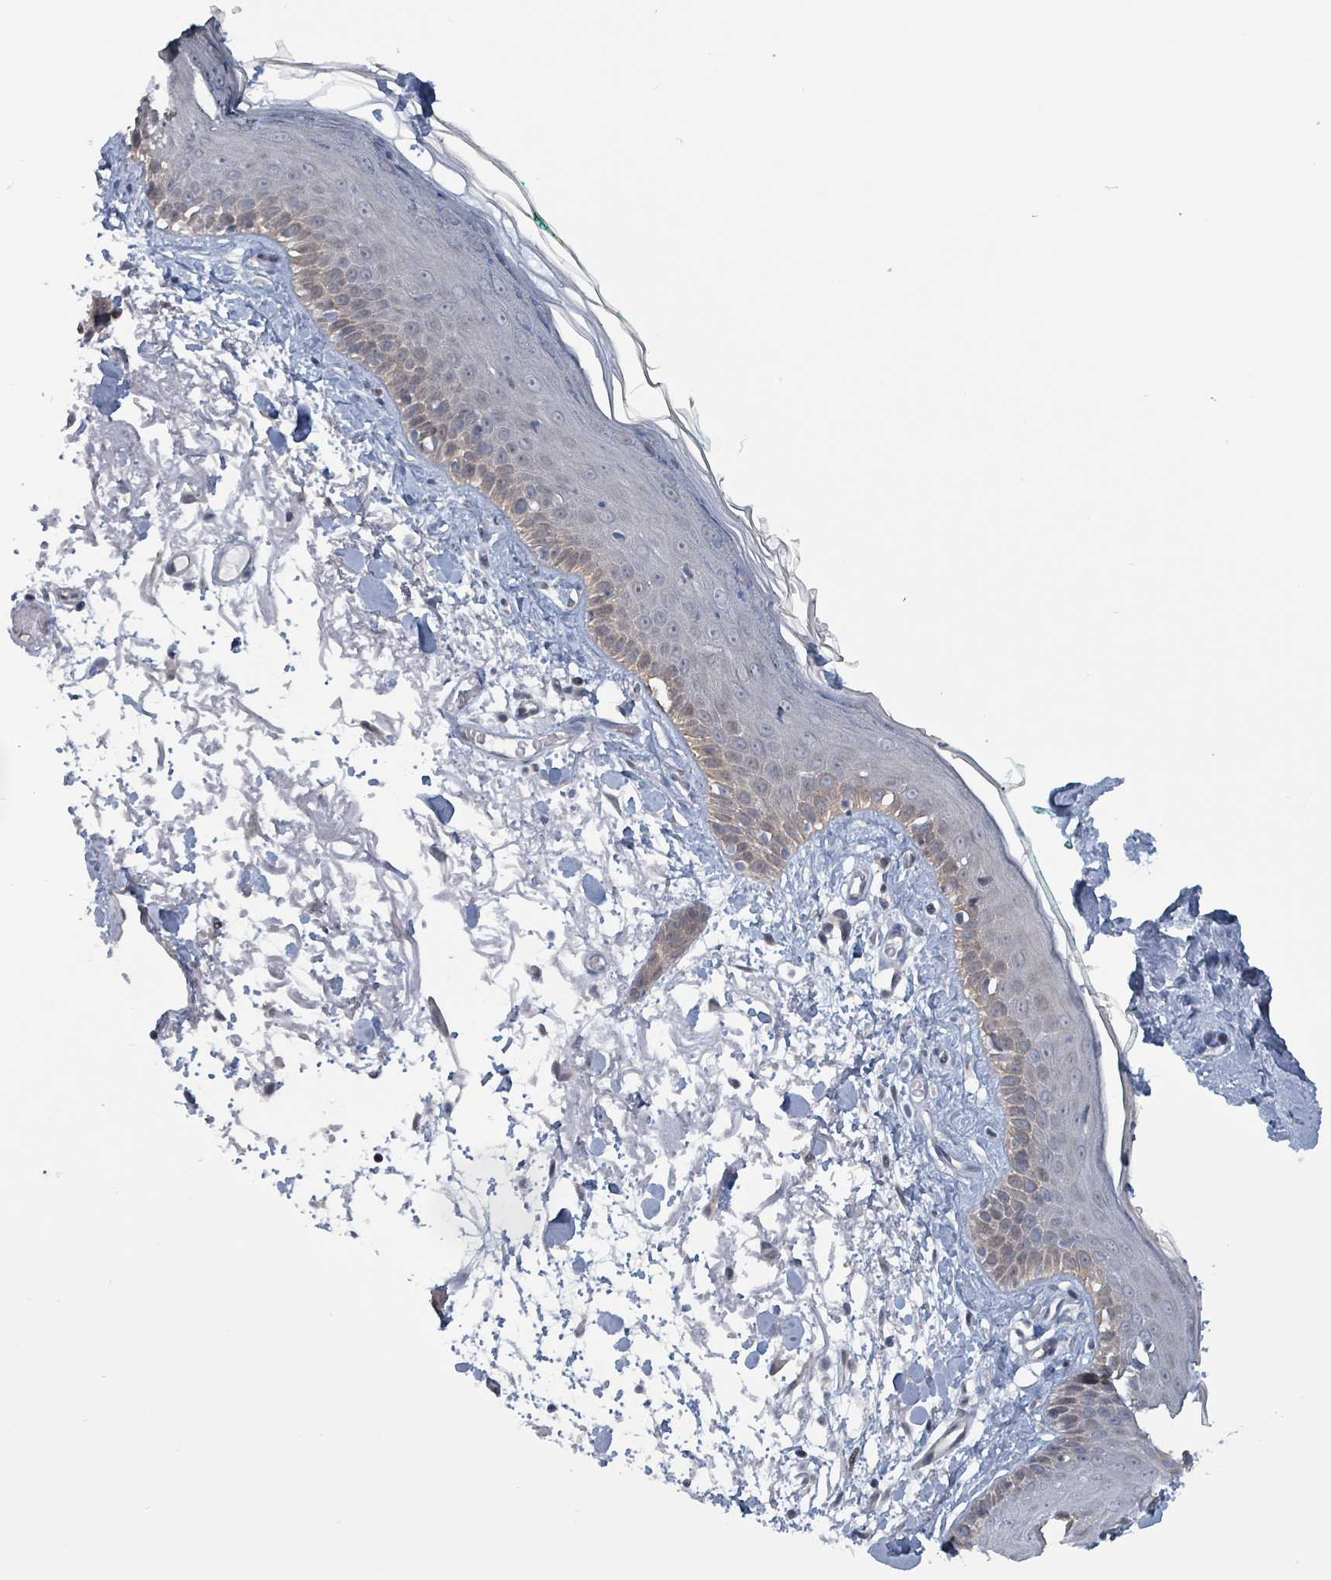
{"staining": {"intensity": "negative", "quantity": "none", "location": "none"}, "tissue": "skin", "cell_type": "Fibroblasts", "image_type": "normal", "snomed": [{"axis": "morphology", "description": "Normal tissue, NOS"}, {"axis": "topography", "description": "Skin"}], "caption": "Immunohistochemistry (IHC) micrograph of normal skin: skin stained with DAB displays no significant protein staining in fibroblasts. (Brightfield microscopy of DAB IHC at high magnification).", "gene": "BIVM", "patient": {"sex": "male", "age": 79}}